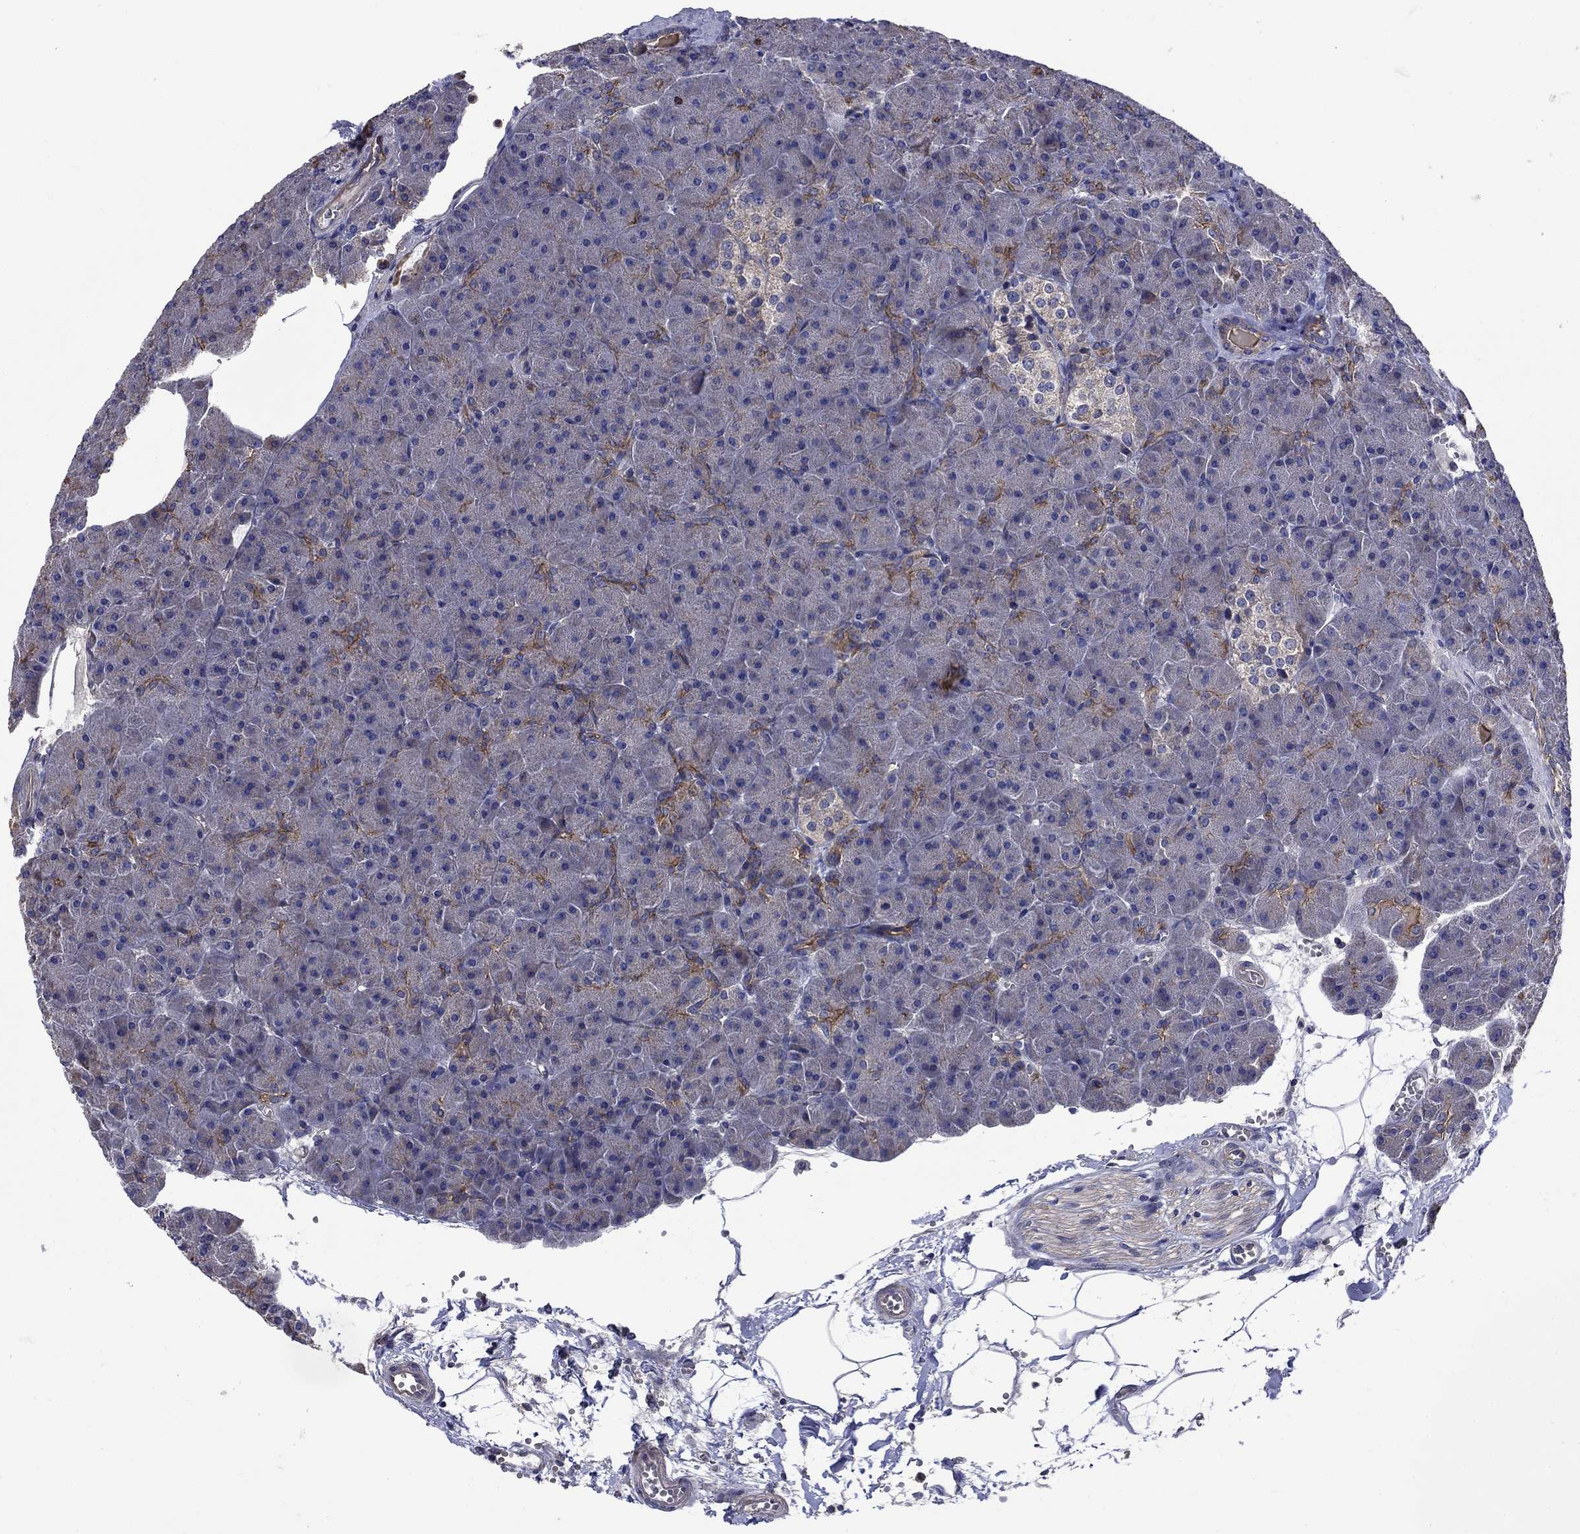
{"staining": {"intensity": "moderate", "quantity": "<25%", "location": "cytoplasmic/membranous"}, "tissue": "pancreas", "cell_type": "Exocrine glandular cells", "image_type": "normal", "snomed": [{"axis": "morphology", "description": "Normal tissue, NOS"}, {"axis": "topography", "description": "Pancreas"}], "caption": "Exocrine glandular cells demonstrate moderate cytoplasmic/membranous expression in about <25% of cells in unremarkable pancreas.", "gene": "KIF22", "patient": {"sex": "male", "age": 61}}